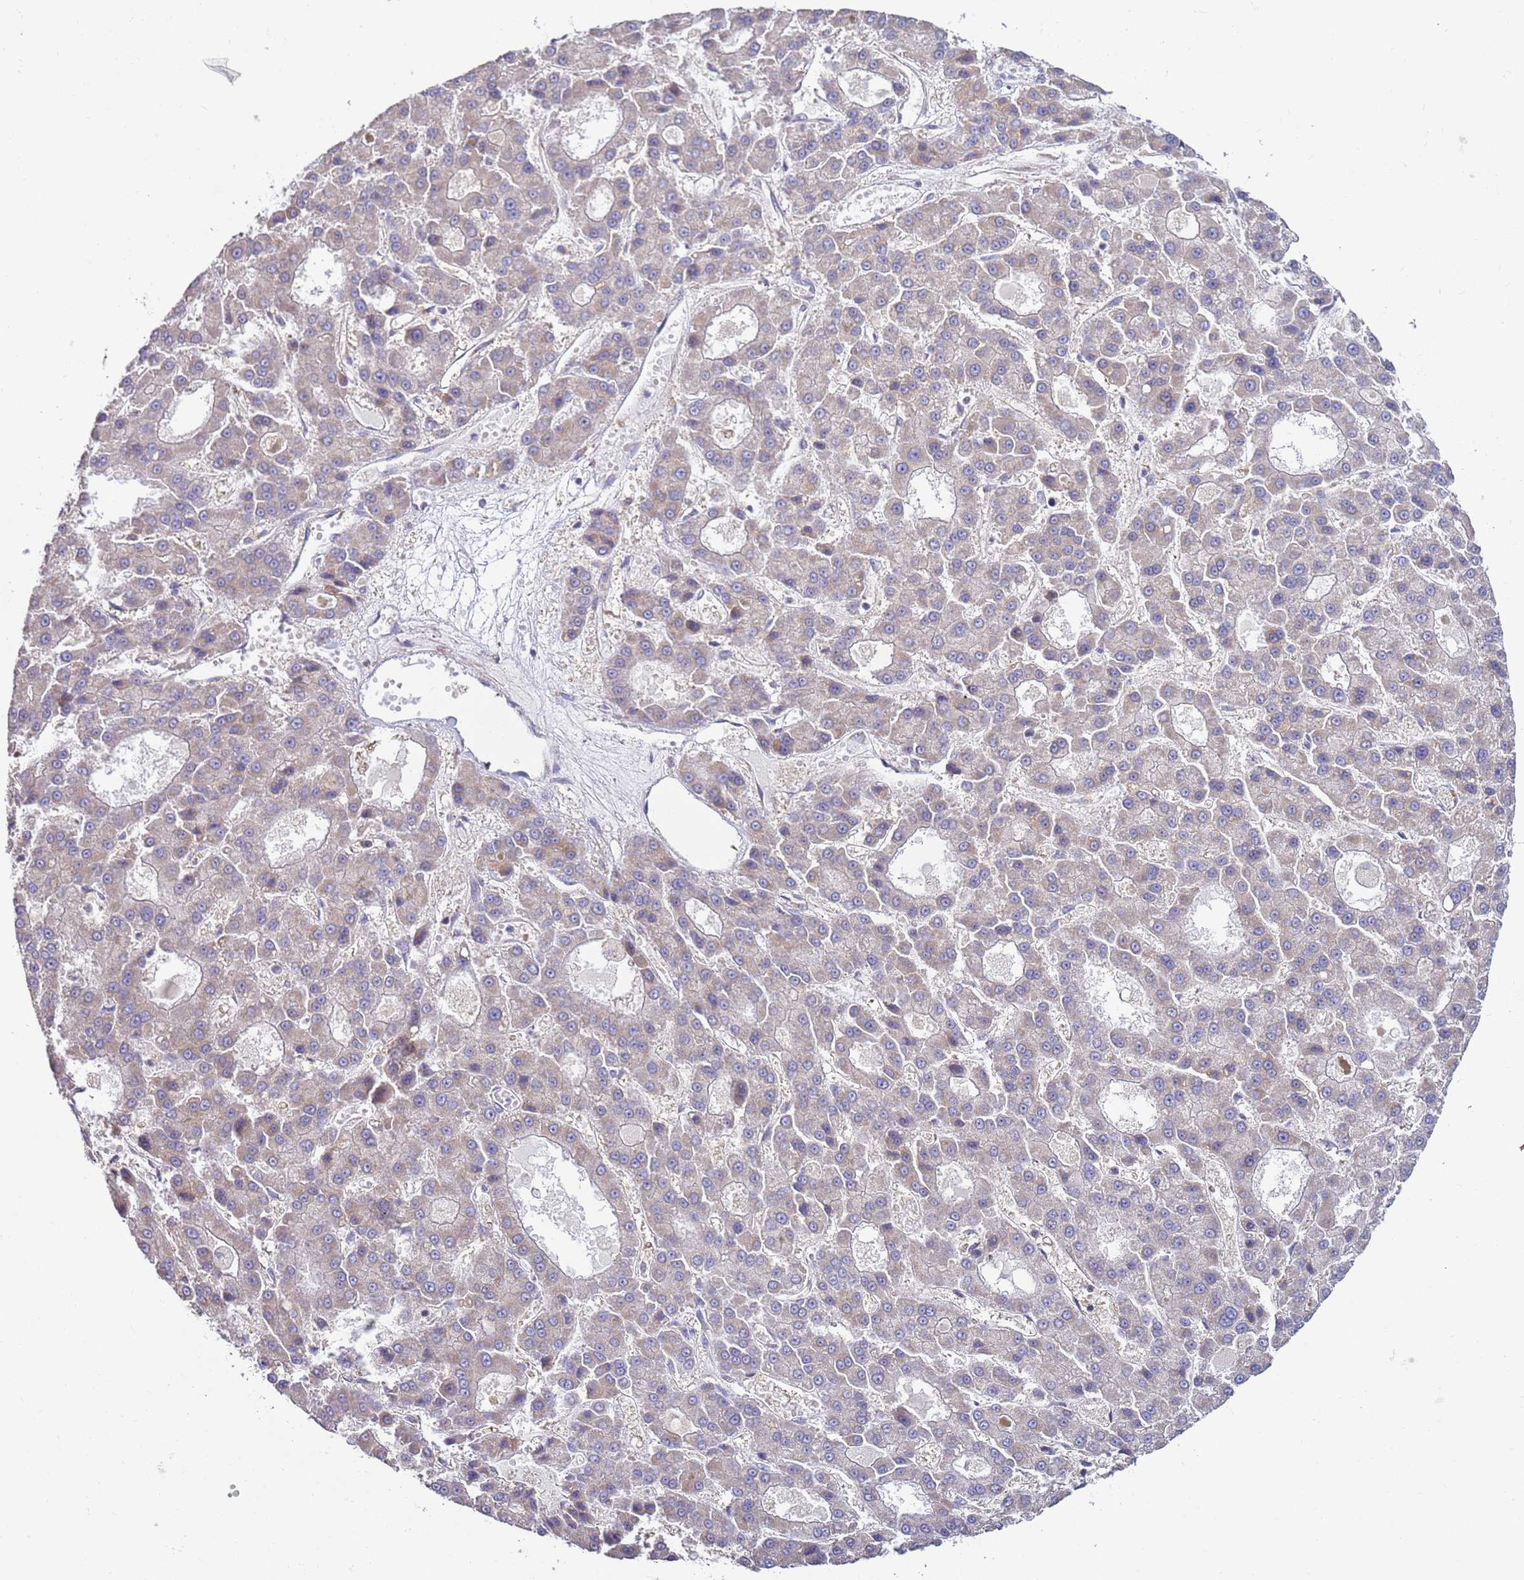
{"staining": {"intensity": "negative", "quantity": "none", "location": "none"}, "tissue": "liver cancer", "cell_type": "Tumor cells", "image_type": "cancer", "snomed": [{"axis": "morphology", "description": "Carcinoma, Hepatocellular, NOS"}, {"axis": "topography", "description": "Liver"}], "caption": "DAB (3,3'-diaminobenzidine) immunohistochemical staining of human liver cancer demonstrates no significant expression in tumor cells.", "gene": "DIP2B", "patient": {"sex": "male", "age": 70}}